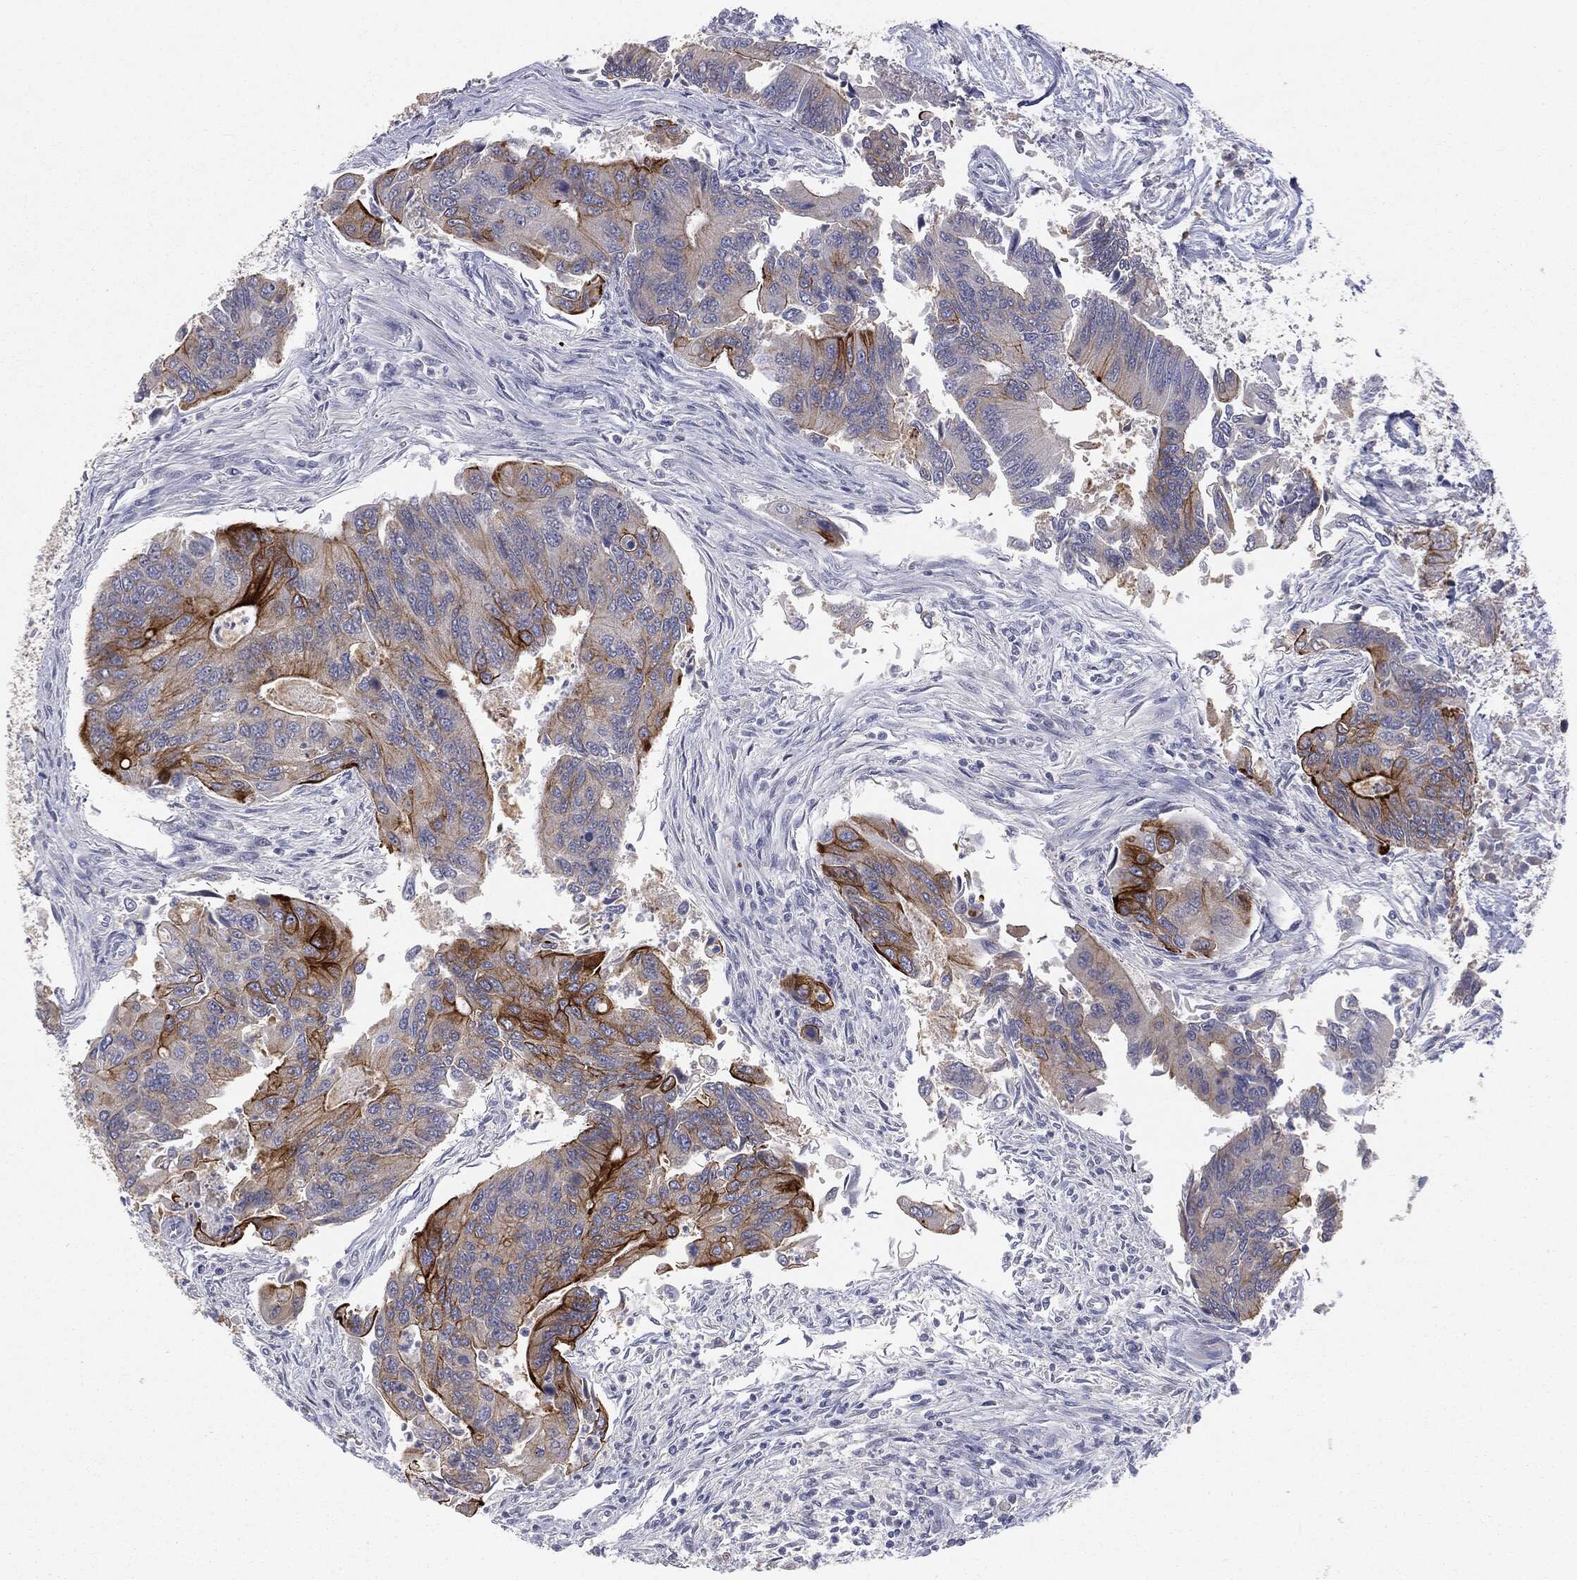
{"staining": {"intensity": "strong", "quantity": "25%-75%", "location": "cytoplasmic/membranous"}, "tissue": "colorectal cancer", "cell_type": "Tumor cells", "image_type": "cancer", "snomed": [{"axis": "morphology", "description": "Adenocarcinoma, NOS"}, {"axis": "topography", "description": "Colon"}], "caption": "An image of human colorectal cancer (adenocarcinoma) stained for a protein demonstrates strong cytoplasmic/membranous brown staining in tumor cells. (Stains: DAB in brown, nuclei in blue, Microscopy: brightfield microscopy at high magnification).", "gene": "MUC1", "patient": {"sex": "female", "age": 67}}